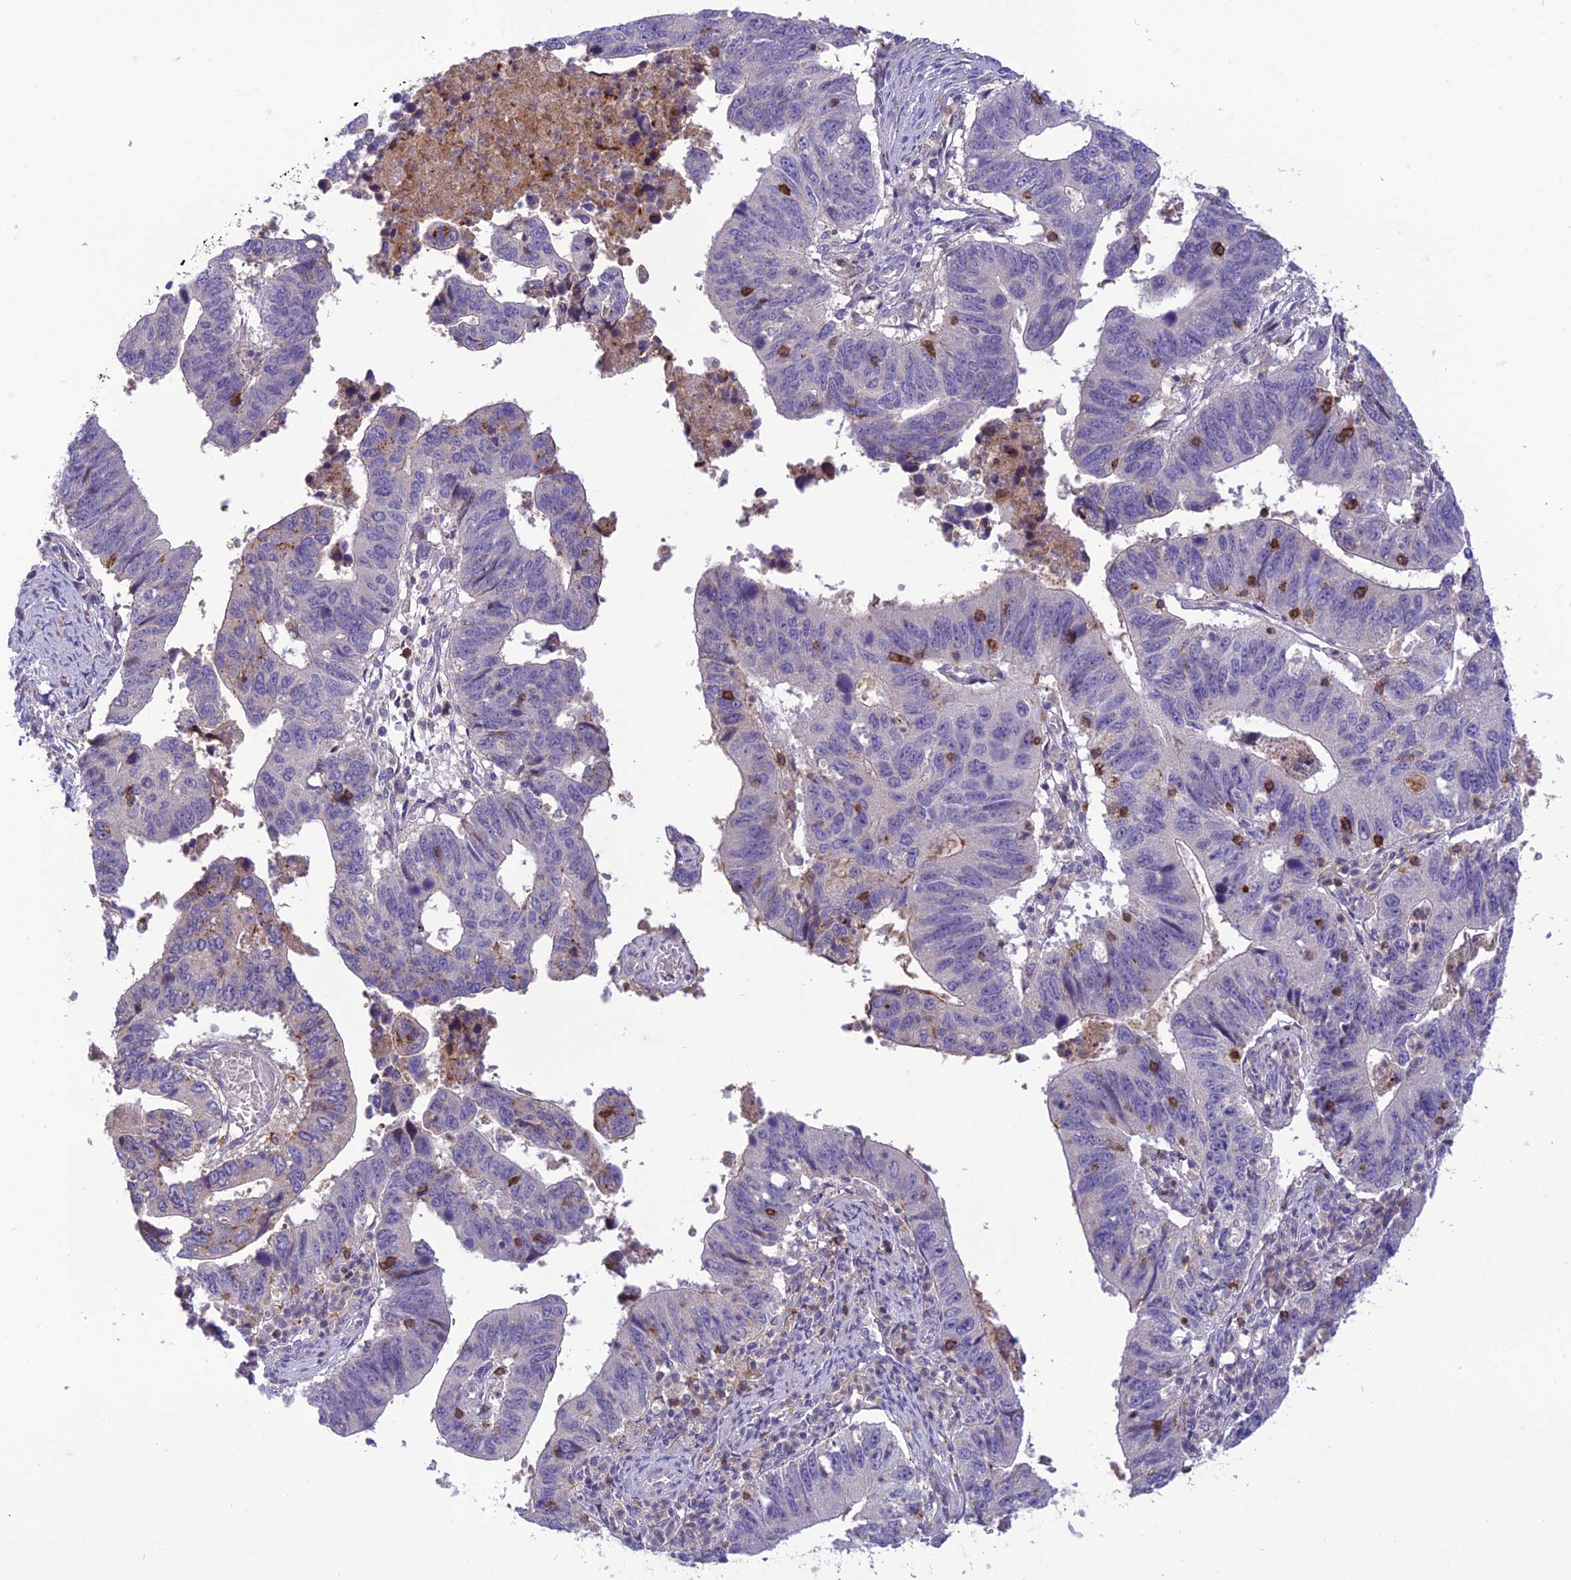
{"staining": {"intensity": "negative", "quantity": "none", "location": "none"}, "tissue": "stomach cancer", "cell_type": "Tumor cells", "image_type": "cancer", "snomed": [{"axis": "morphology", "description": "Adenocarcinoma, NOS"}, {"axis": "topography", "description": "Stomach"}], "caption": "Tumor cells are negative for brown protein staining in adenocarcinoma (stomach). (IHC, brightfield microscopy, high magnification).", "gene": "ITGAE", "patient": {"sex": "male", "age": 59}}